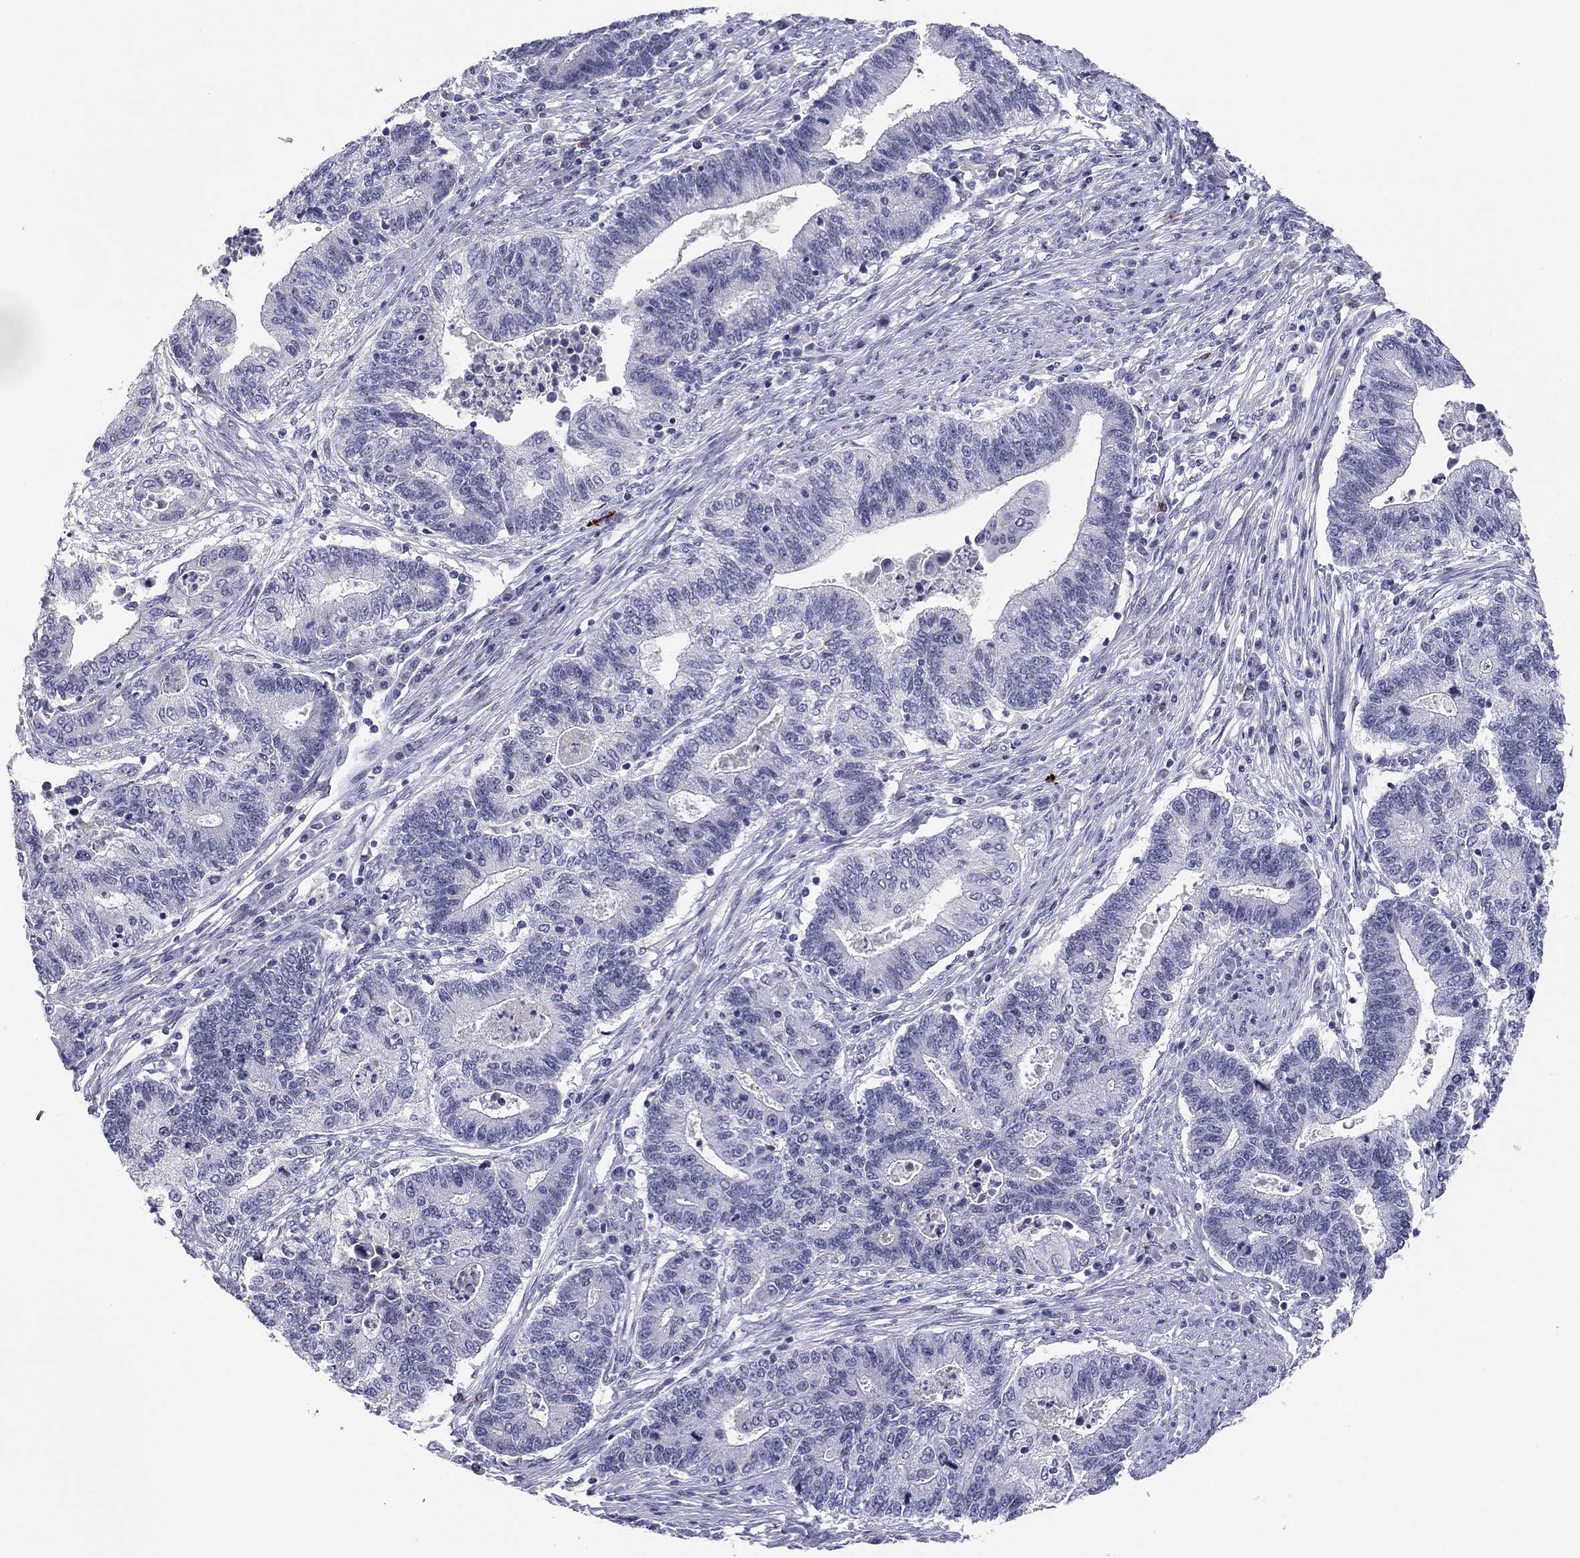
{"staining": {"intensity": "negative", "quantity": "none", "location": "none"}, "tissue": "endometrial cancer", "cell_type": "Tumor cells", "image_type": "cancer", "snomed": [{"axis": "morphology", "description": "Adenocarcinoma, NOS"}, {"axis": "topography", "description": "Uterus"}, {"axis": "topography", "description": "Endometrium"}], "caption": "The immunohistochemistry (IHC) image has no significant staining in tumor cells of endometrial cancer tissue.", "gene": "HAO1", "patient": {"sex": "female", "age": 54}}